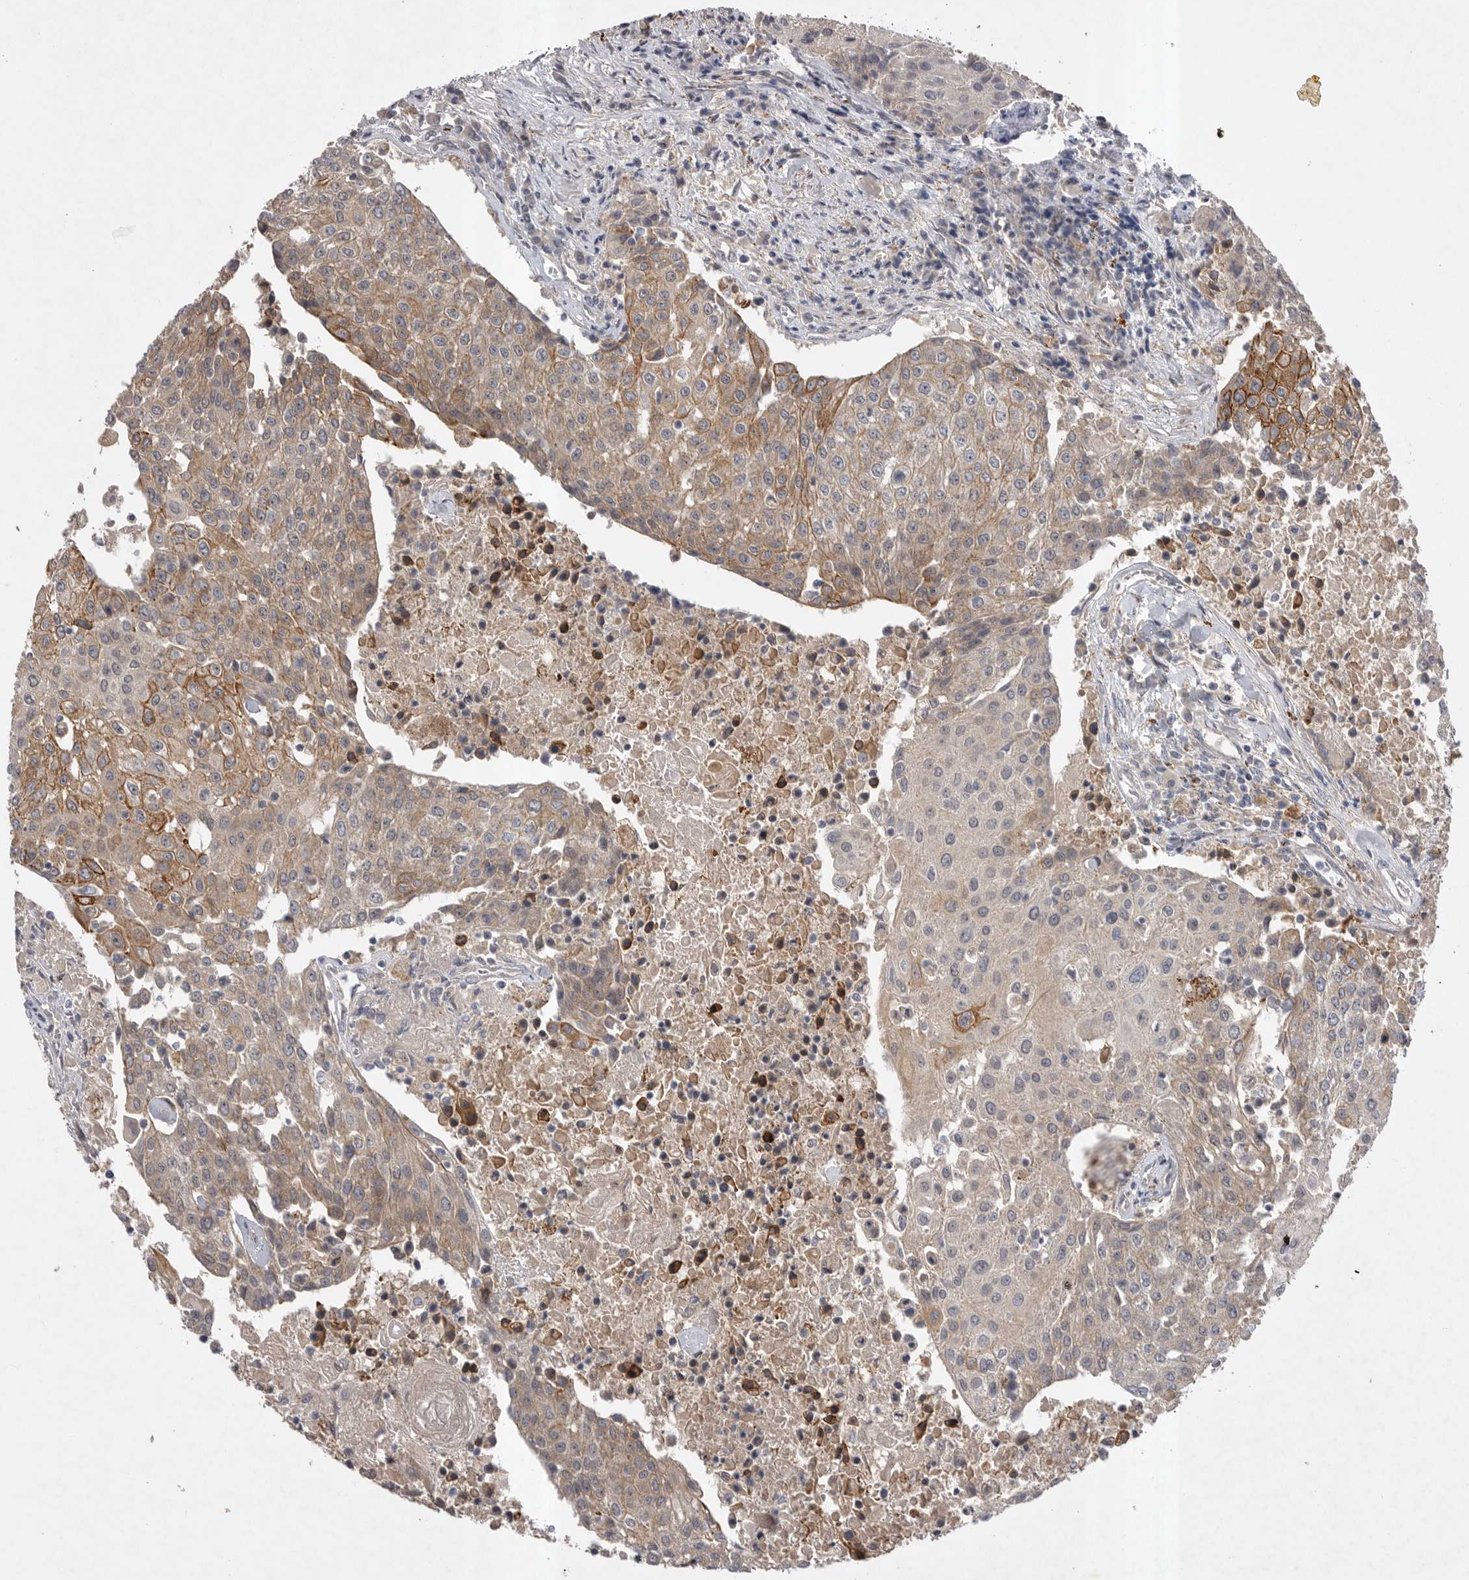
{"staining": {"intensity": "moderate", "quantity": "25%-75%", "location": "cytoplasmic/membranous"}, "tissue": "urothelial cancer", "cell_type": "Tumor cells", "image_type": "cancer", "snomed": [{"axis": "morphology", "description": "Urothelial carcinoma, High grade"}, {"axis": "topography", "description": "Urinary bladder"}], "caption": "Tumor cells show medium levels of moderate cytoplasmic/membranous expression in approximately 25%-75% of cells in human high-grade urothelial carcinoma. The protein of interest is stained brown, and the nuclei are stained in blue (DAB (3,3'-diaminobenzidine) IHC with brightfield microscopy, high magnification).", "gene": "DHDDS", "patient": {"sex": "female", "age": 85}}